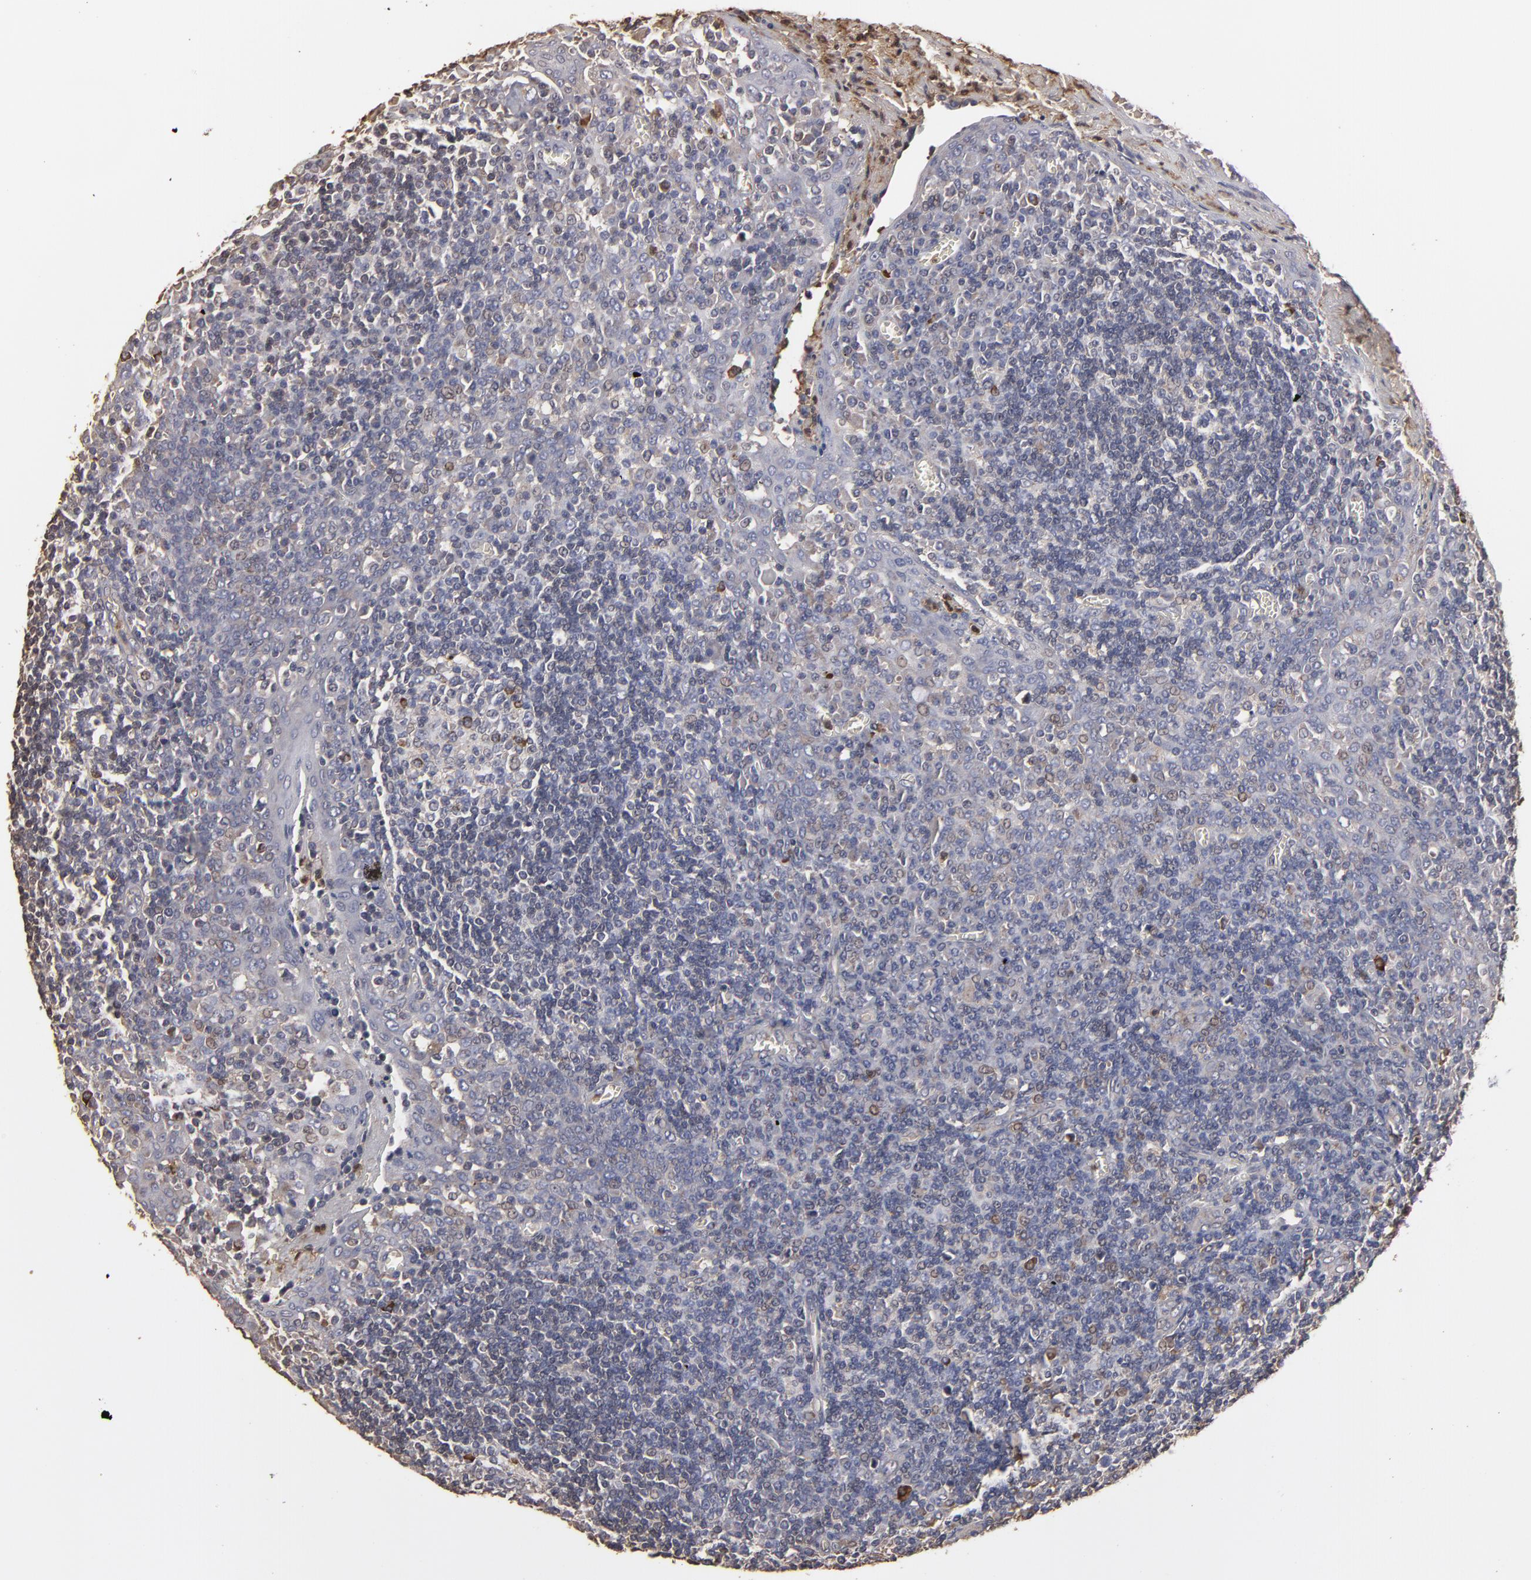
{"staining": {"intensity": "negative", "quantity": "none", "location": "none"}, "tissue": "tonsil", "cell_type": "Germinal center cells", "image_type": "normal", "snomed": [{"axis": "morphology", "description": "Normal tissue, NOS"}, {"axis": "topography", "description": "Tonsil"}], "caption": "Germinal center cells show no significant protein expression in benign tonsil.", "gene": "RO60", "patient": {"sex": "female", "age": 41}}